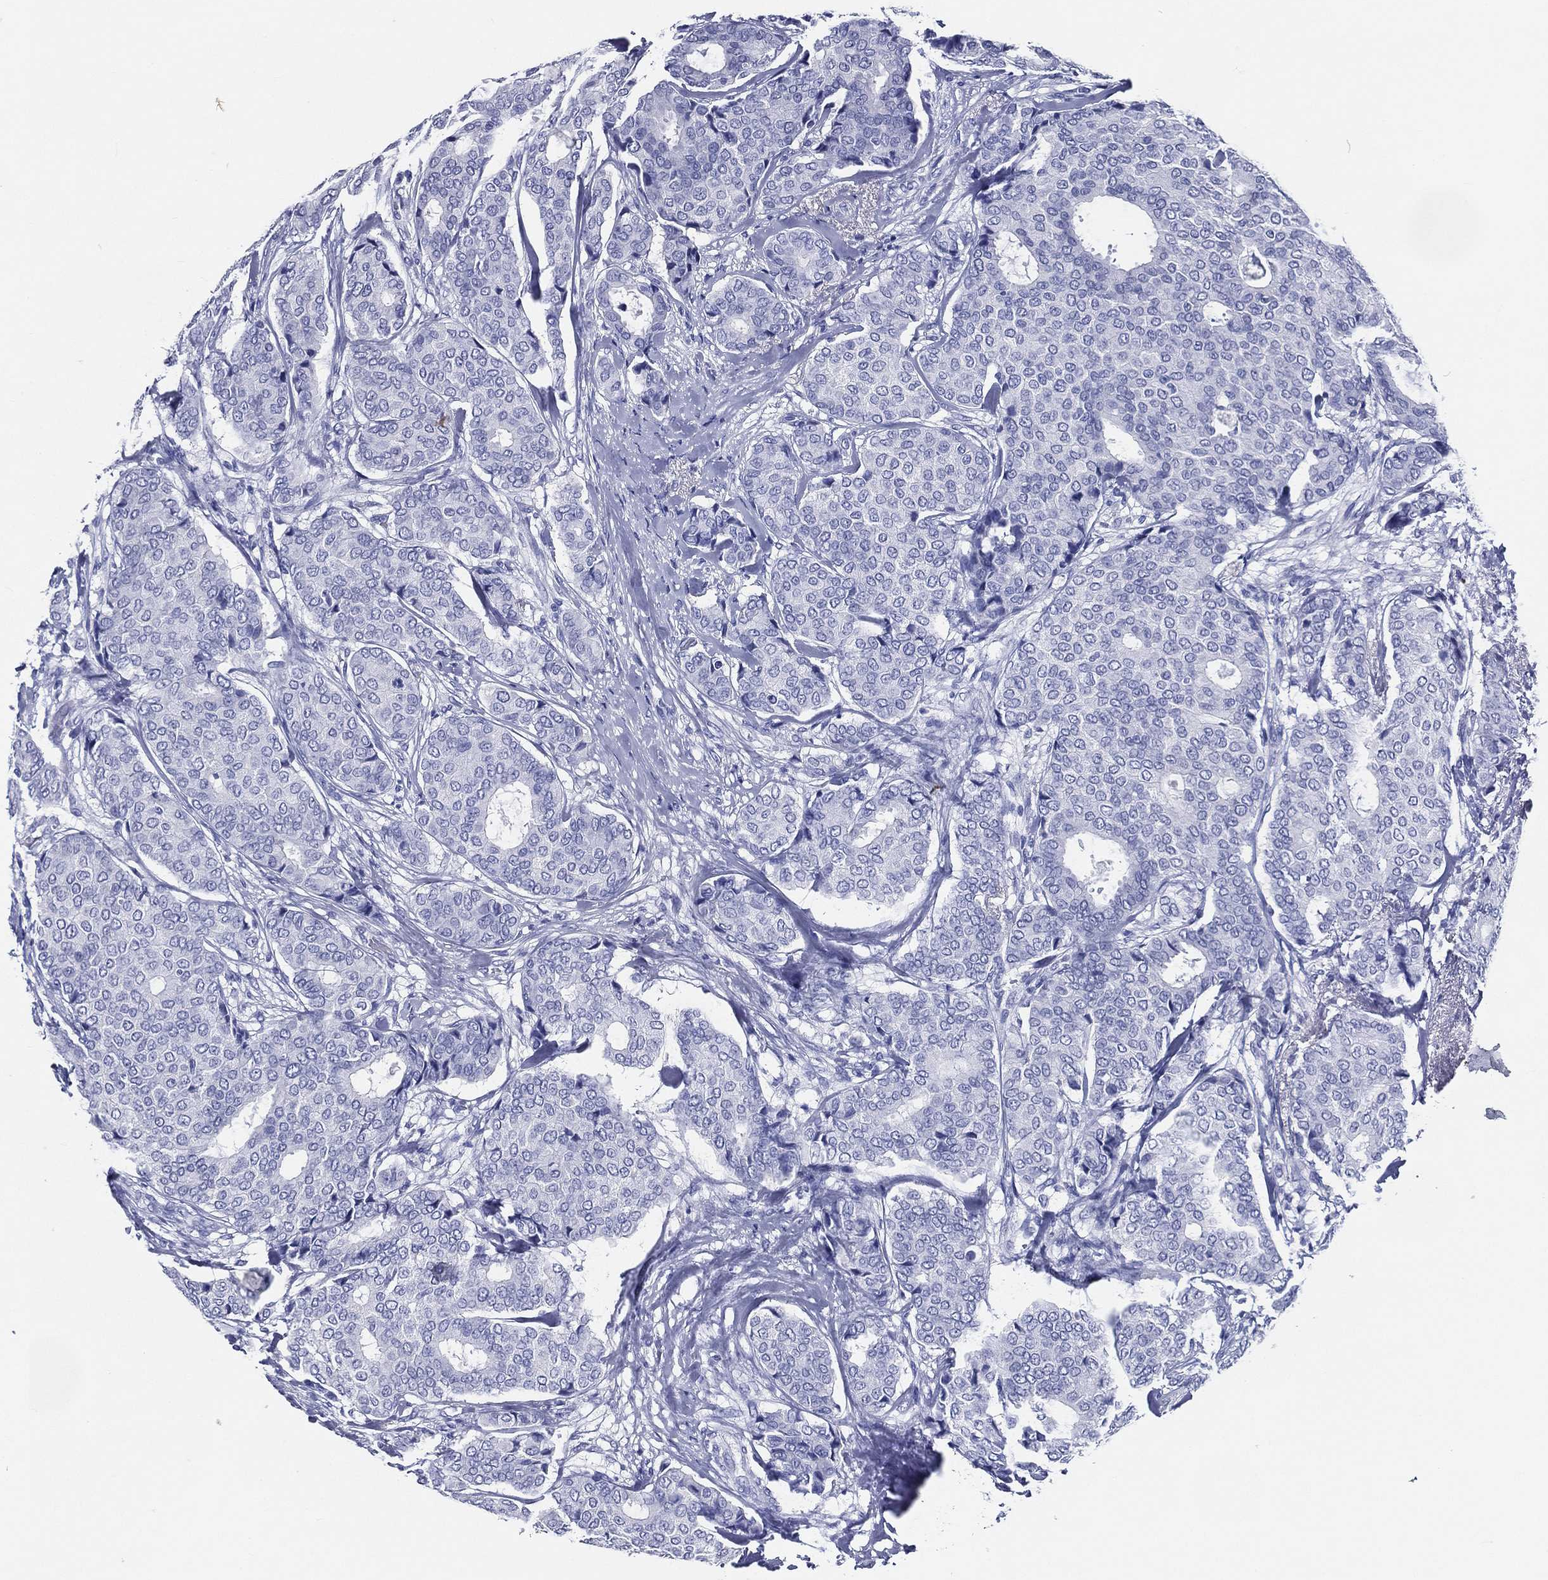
{"staining": {"intensity": "negative", "quantity": "none", "location": "none"}, "tissue": "breast cancer", "cell_type": "Tumor cells", "image_type": "cancer", "snomed": [{"axis": "morphology", "description": "Duct carcinoma"}, {"axis": "topography", "description": "Breast"}], "caption": "Breast cancer was stained to show a protein in brown. There is no significant expression in tumor cells. (Stains: DAB (3,3'-diaminobenzidine) immunohistochemistry (IHC) with hematoxylin counter stain, Microscopy: brightfield microscopy at high magnification).", "gene": "ACE2", "patient": {"sex": "female", "age": 75}}